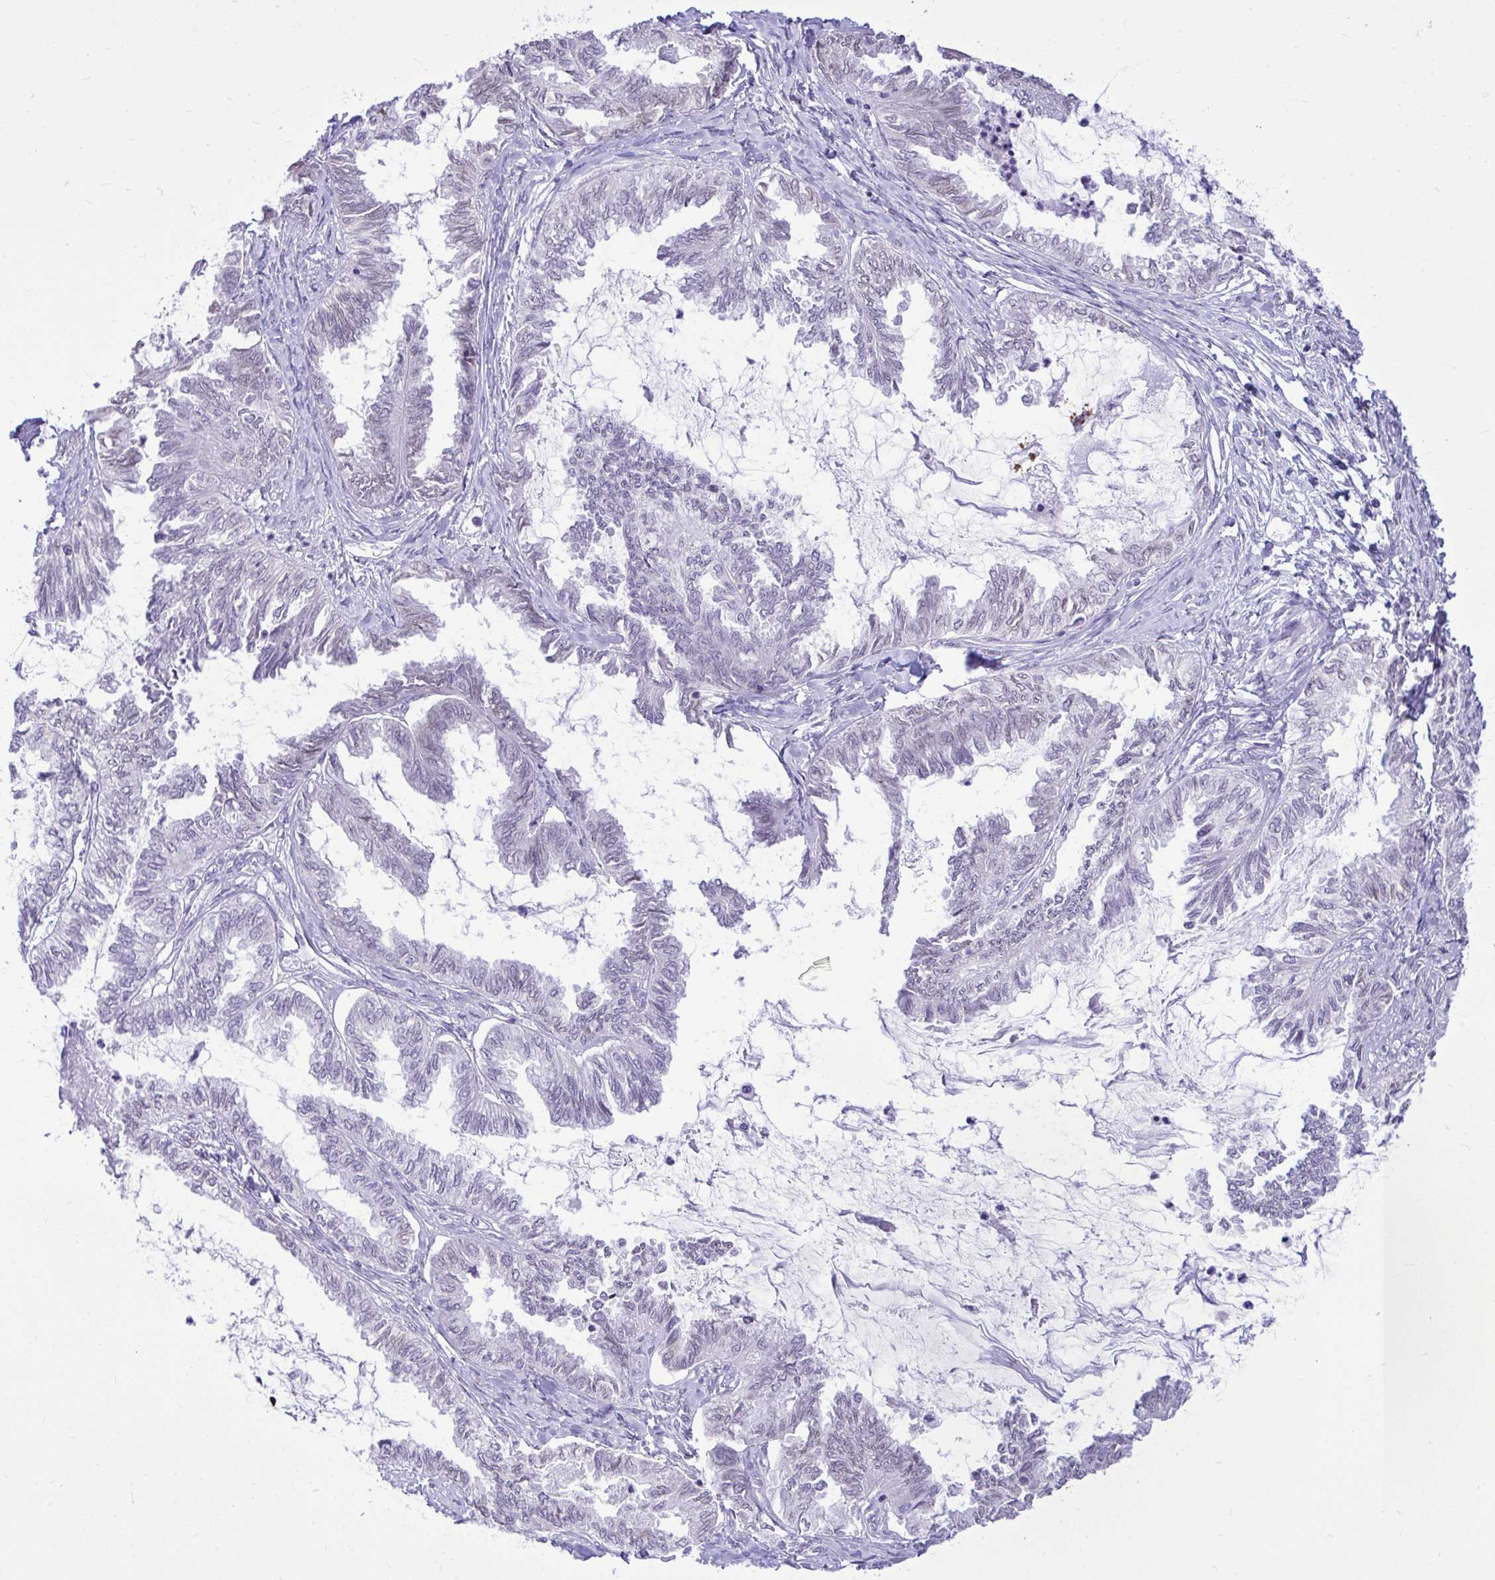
{"staining": {"intensity": "negative", "quantity": "none", "location": "none"}, "tissue": "ovarian cancer", "cell_type": "Tumor cells", "image_type": "cancer", "snomed": [{"axis": "morphology", "description": "Carcinoma, endometroid"}, {"axis": "topography", "description": "Ovary"}], "caption": "This micrograph is of ovarian endometroid carcinoma stained with immunohistochemistry to label a protein in brown with the nuclei are counter-stained blue. There is no staining in tumor cells.", "gene": "CEACAM18", "patient": {"sex": "female", "age": 70}}